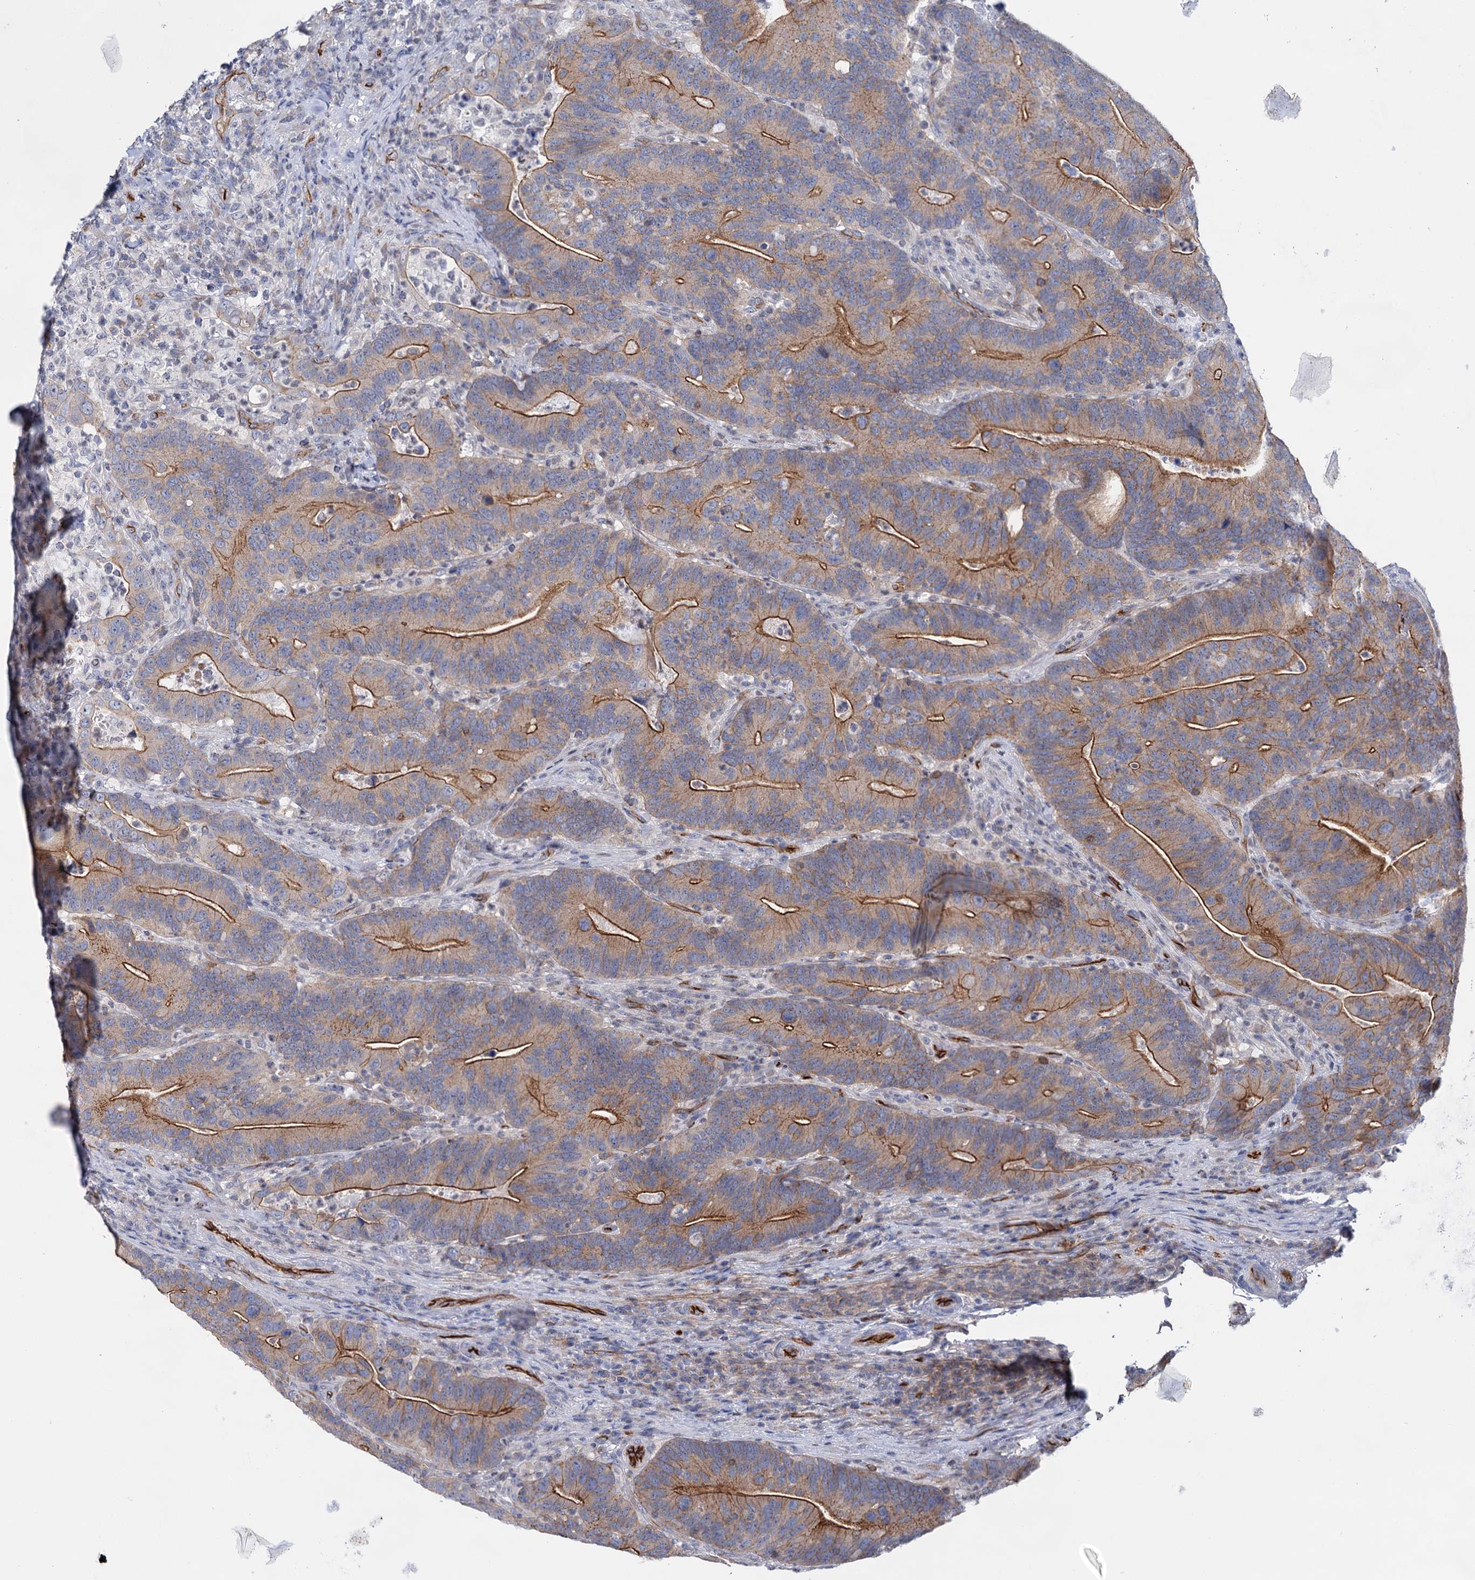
{"staining": {"intensity": "moderate", "quantity": ">75%", "location": "cytoplasmic/membranous"}, "tissue": "colorectal cancer", "cell_type": "Tumor cells", "image_type": "cancer", "snomed": [{"axis": "morphology", "description": "Adenocarcinoma, NOS"}, {"axis": "topography", "description": "Colon"}], "caption": "Colorectal cancer was stained to show a protein in brown. There is medium levels of moderate cytoplasmic/membranous staining in about >75% of tumor cells.", "gene": "ABLIM1", "patient": {"sex": "female", "age": 66}}